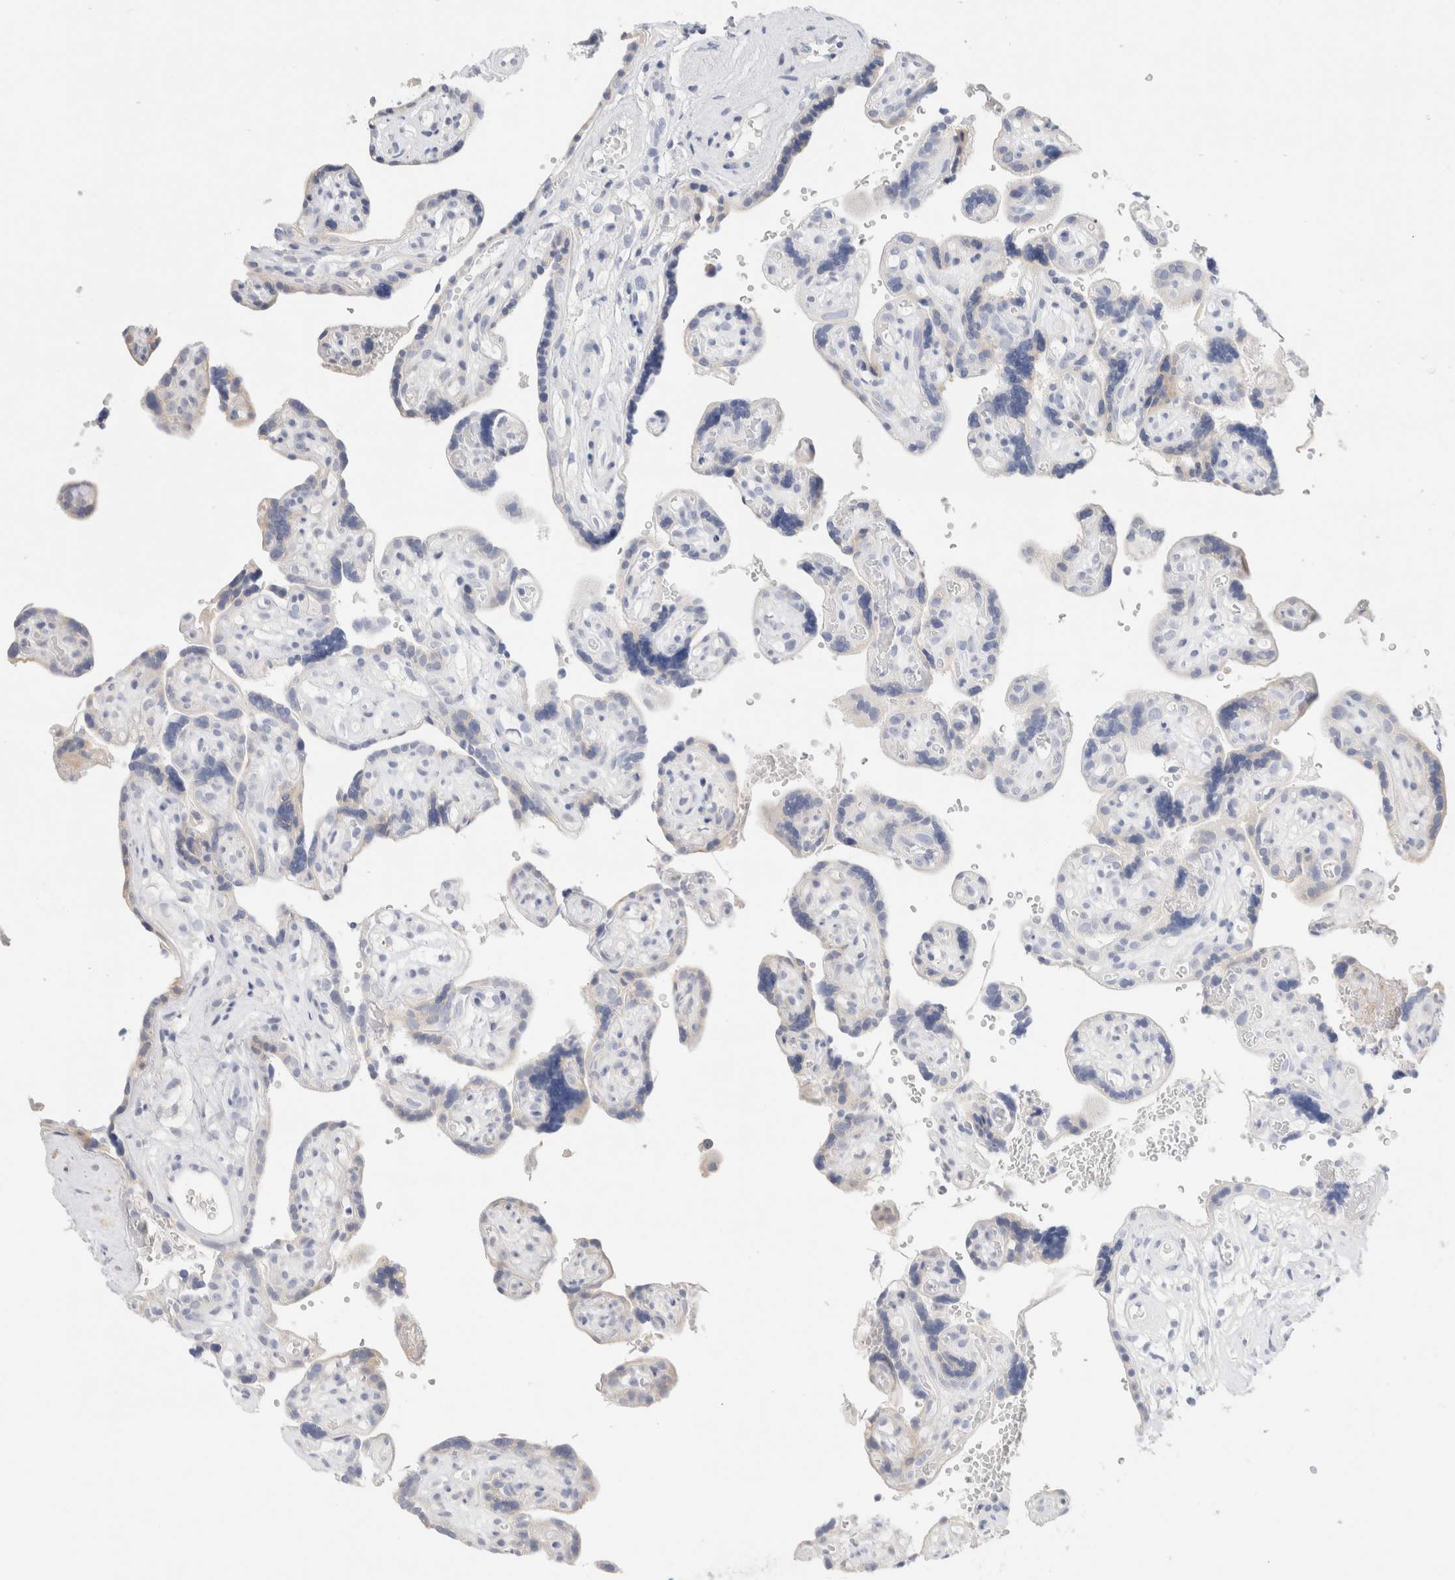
{"staining": {"intensity": "weak", "quantity": ">75%", "location": "cytoplasmic/membranous"}, "tissue": "placenta", "cell_type": "Decidual cells", "image_type": "normal", "snomed": [{"axis": "morphology", "description": "Normal tissue, NOS"}, {"axis": "topography", "description": "Placenta"}], "caption": "This image shows unremarkable placenta stained with IHC to label a protein in brown. The cytoplasmic/membranous of decidual cells show weak positivity for the protein. Nuclei are counter-stained blue.", "gene": "GADD45G", "patient": {"sex": "female", "age": 30}}